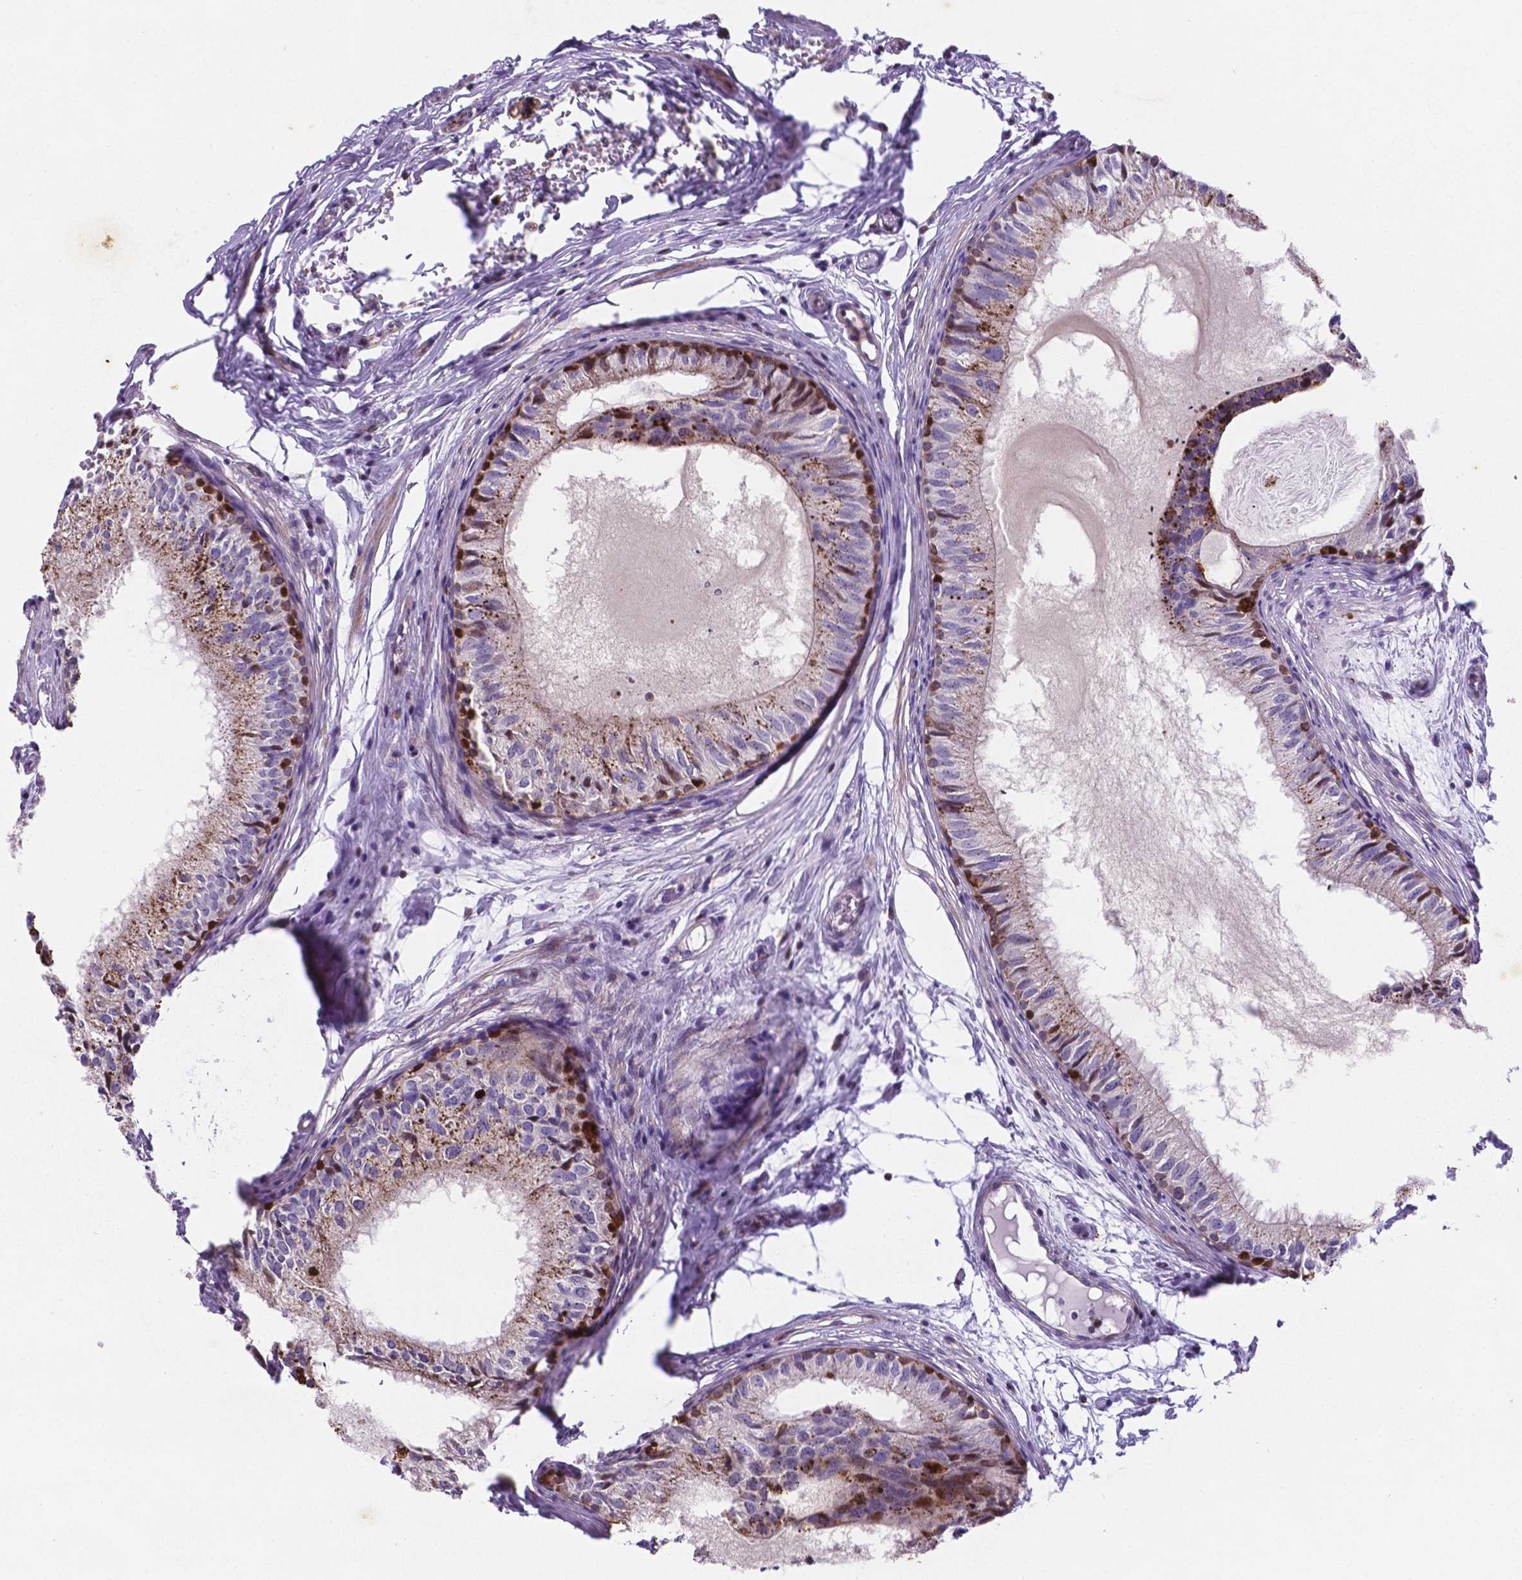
{"staining": {"intensity": "moderate", "quantity": "25%-75%", "location": "cytoplasmic/membranous,nuclear"}, "tissue": "epididymis", "cell_type": "Glandular cells", "image_type": "normal", "snomed": [{"axis": "morphology", "description": "Normal tissue, NOS"}, {"axis": "topography", "description": "Epididymis"}], "caption": "Immunohistochemistry (IHC) histopathology image of benign epididymis stained for a protein (brown), which shows medium levels of moderate cytoplasmic/membranous,nuclear staining in about 25%-75% of glandular cells.", "gene": "TM4SF20", "patient": {"sex": "male", "age": 25}}